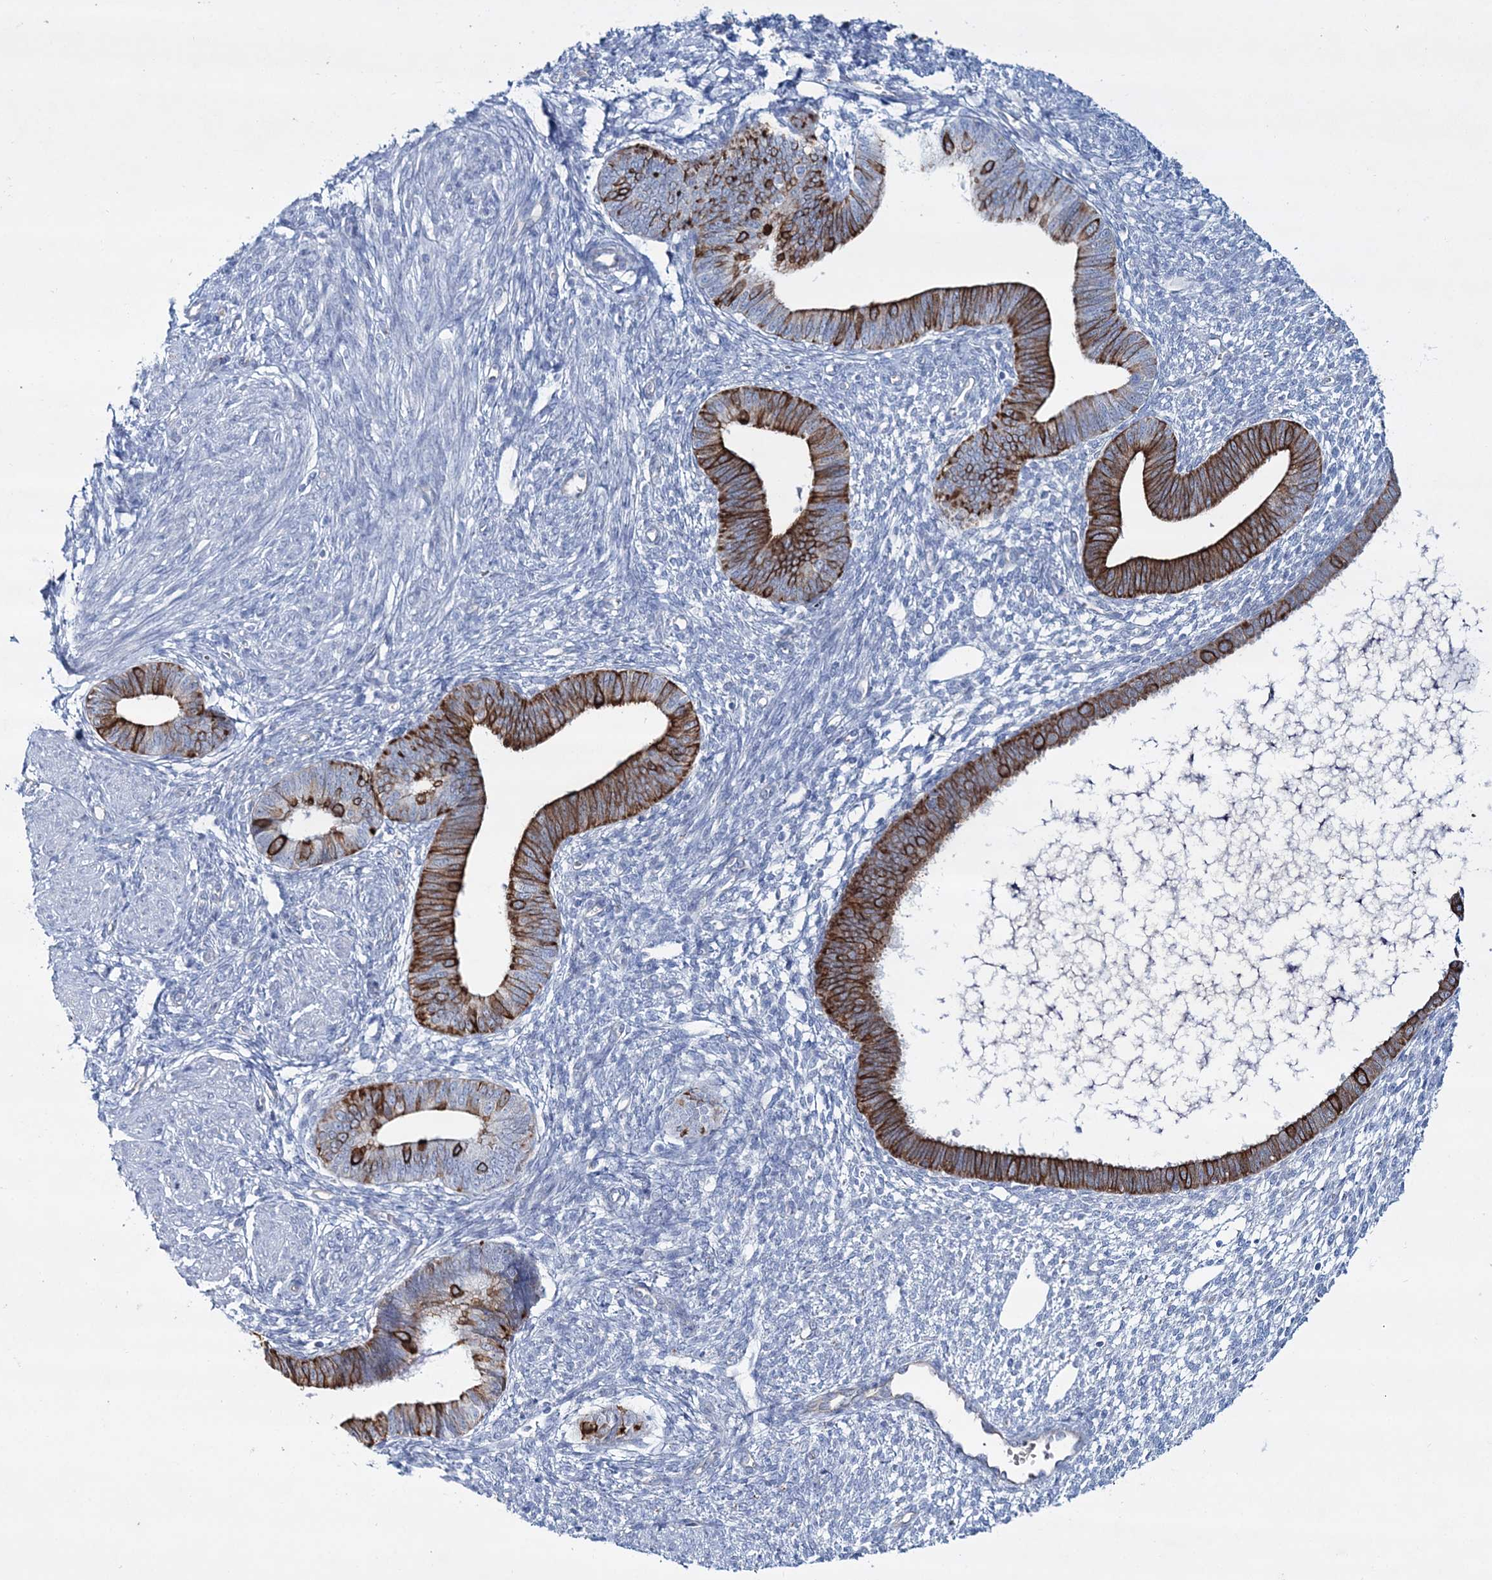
{"staining": {"intensity": "negative", "quantity": "none", "location": "none"}, "tissue": "endometrium", "cell_type": "Cells in endometrial stroma", "image_type": "normal", "snomed": [{"axis": "morphology", "description": "Normal tissue, NOS"}, {"axis": "topography", "description": "Endometrium"}], "caption": "IHC micrograph of unremarkable endometrium: endometrium stained with DAB displays no significant protein staining in cells in endometrial stroma.", "gene": "ADGRL1", "patient": {"sex": "female", "age": 46}}